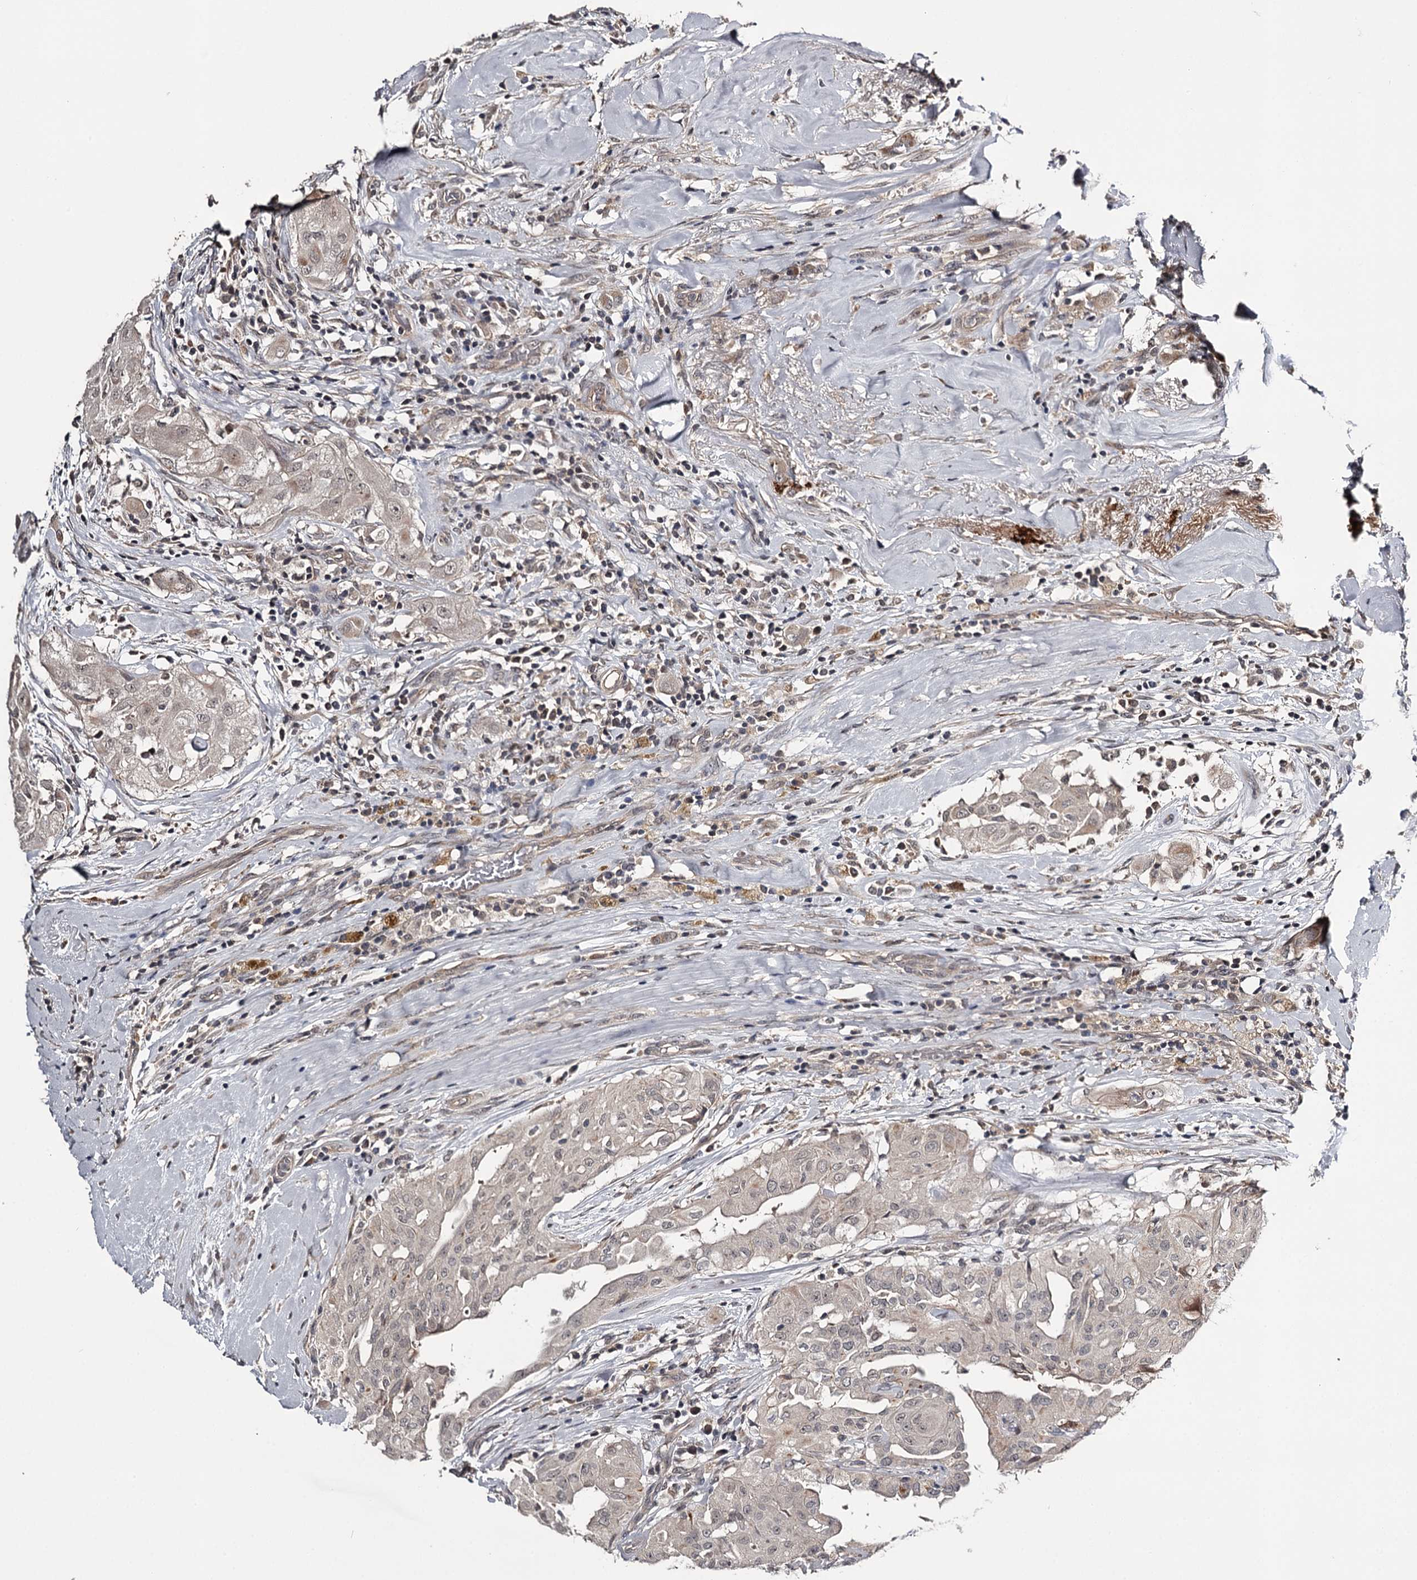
{"staining": {"intensity": "weak", "quantity": "<25%", "location": "cytoplasmic/membranous"}, "tissue": "thyroid cancer", "cell_type": "Tumor cells", "image_type": "cancer", "snomed": [{"axis": "morphology", "description": "Papillary adenocarcinoma, NOS"}, {"axis": "topography", "description": "Thyroid gland"}], "caption": "Human thyroid papillary adenocarcinoma stained for a protein using immunohistochemistry (IHC) displays no staining in tumor cells.", "gene": "CWF19L2", "patient": {"sex": "female", "age": 59}}